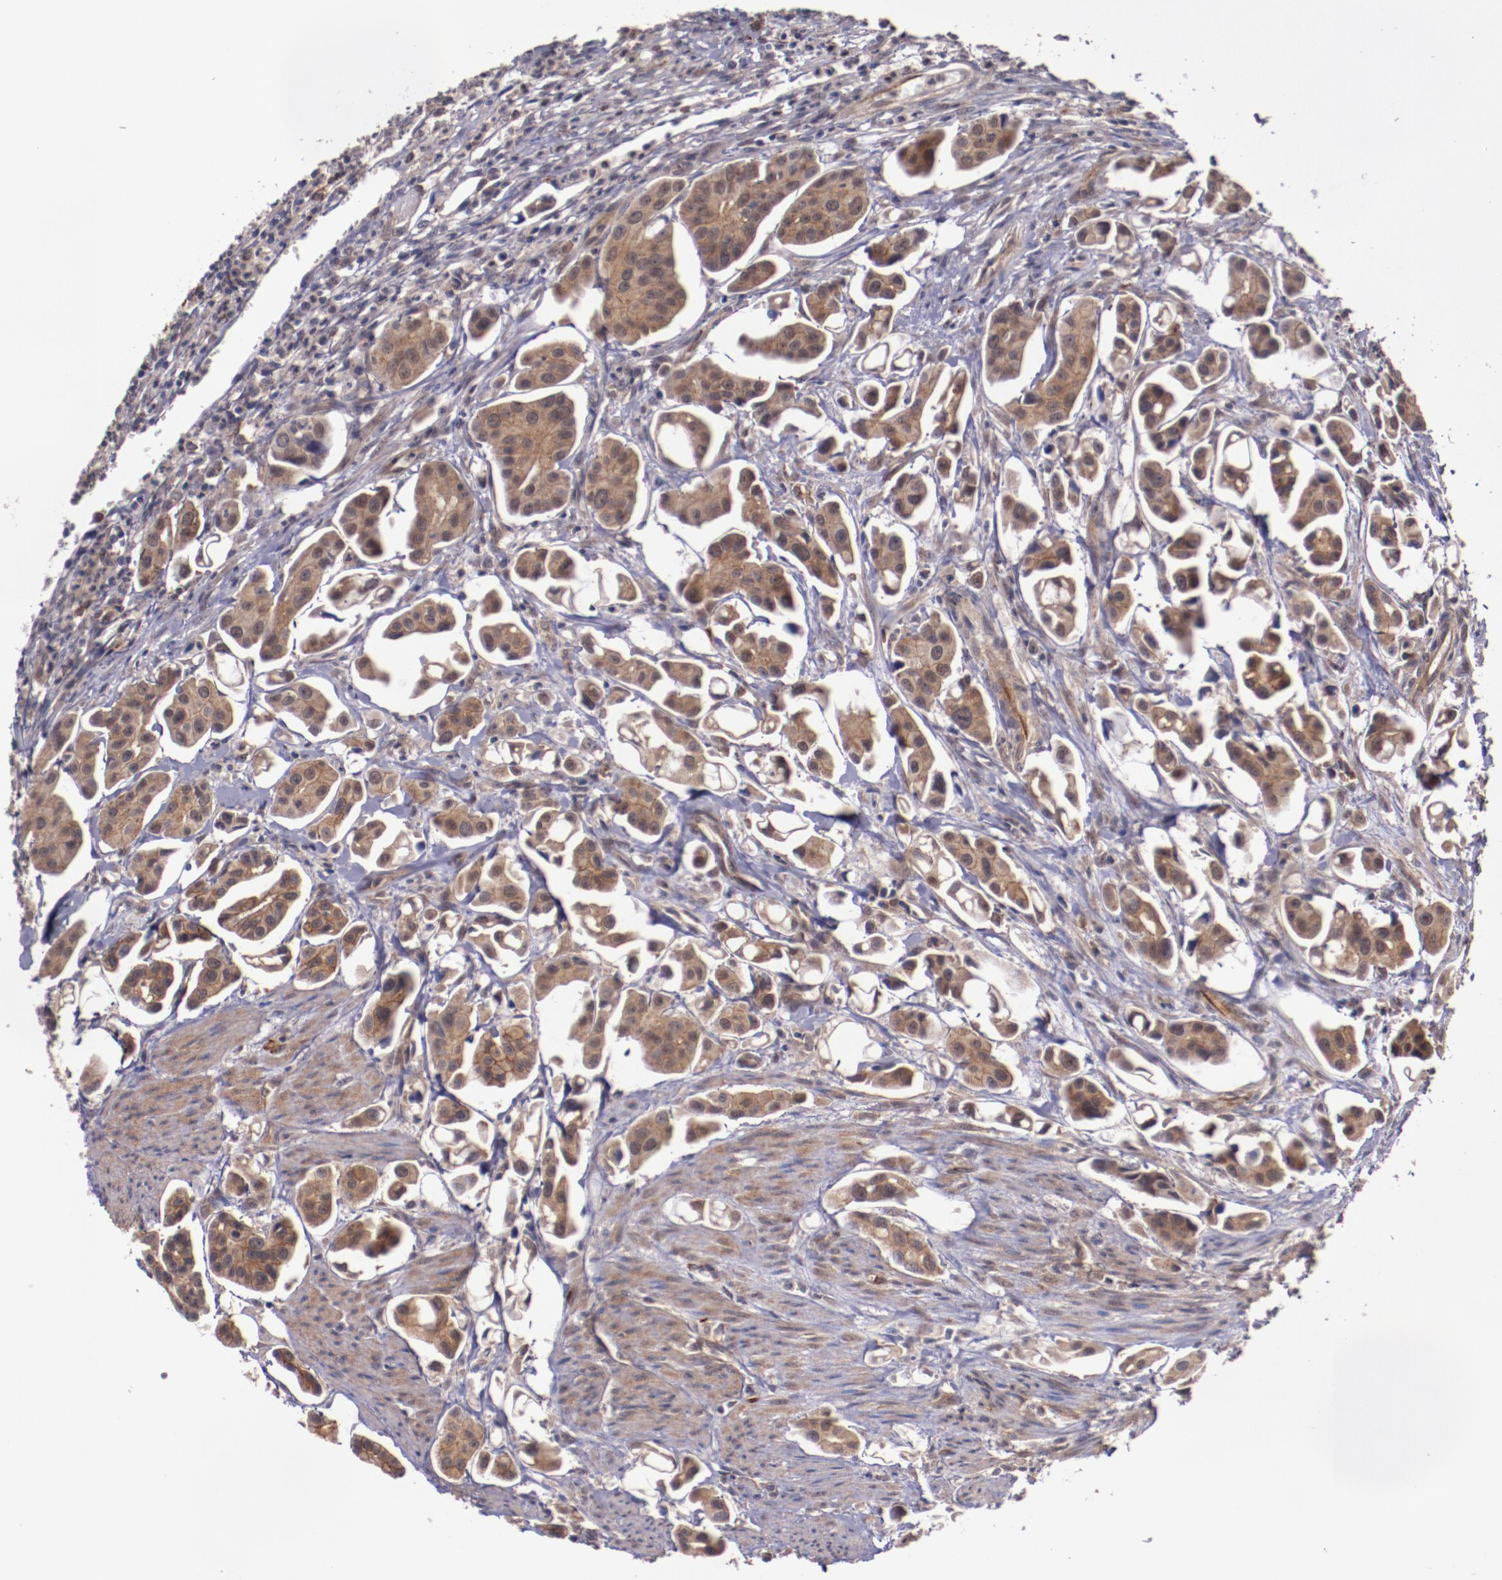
{"staining": {"intensity": "moderate", "quantity": ">75%", "location": "cytoplasmic/membranous"}, "tissue": "urothelial cancer", "cell_type": "Tumor cells", "image_type": "cancer", "snomed": [{"axis": "morphology", "description": "Urothelial carcinoma, High grade"}, {"axis": "topography", "description": "Urinary bladder"}], "caption": "High-magnification brightfield microscopy of urothelial cancer stained with DAB (3,3'-diaminobenzidine) (brown) and counterstained with hematoxylin (blue). tumor cells exhibit moderate cytoplasmic/membranous staining is seen in approximately>75% of cells. (Brightfield microscopy of DAB IHC at high magnification).", "gene": "FTSJ1", "patient": {"sex": "male", "age": 66}}